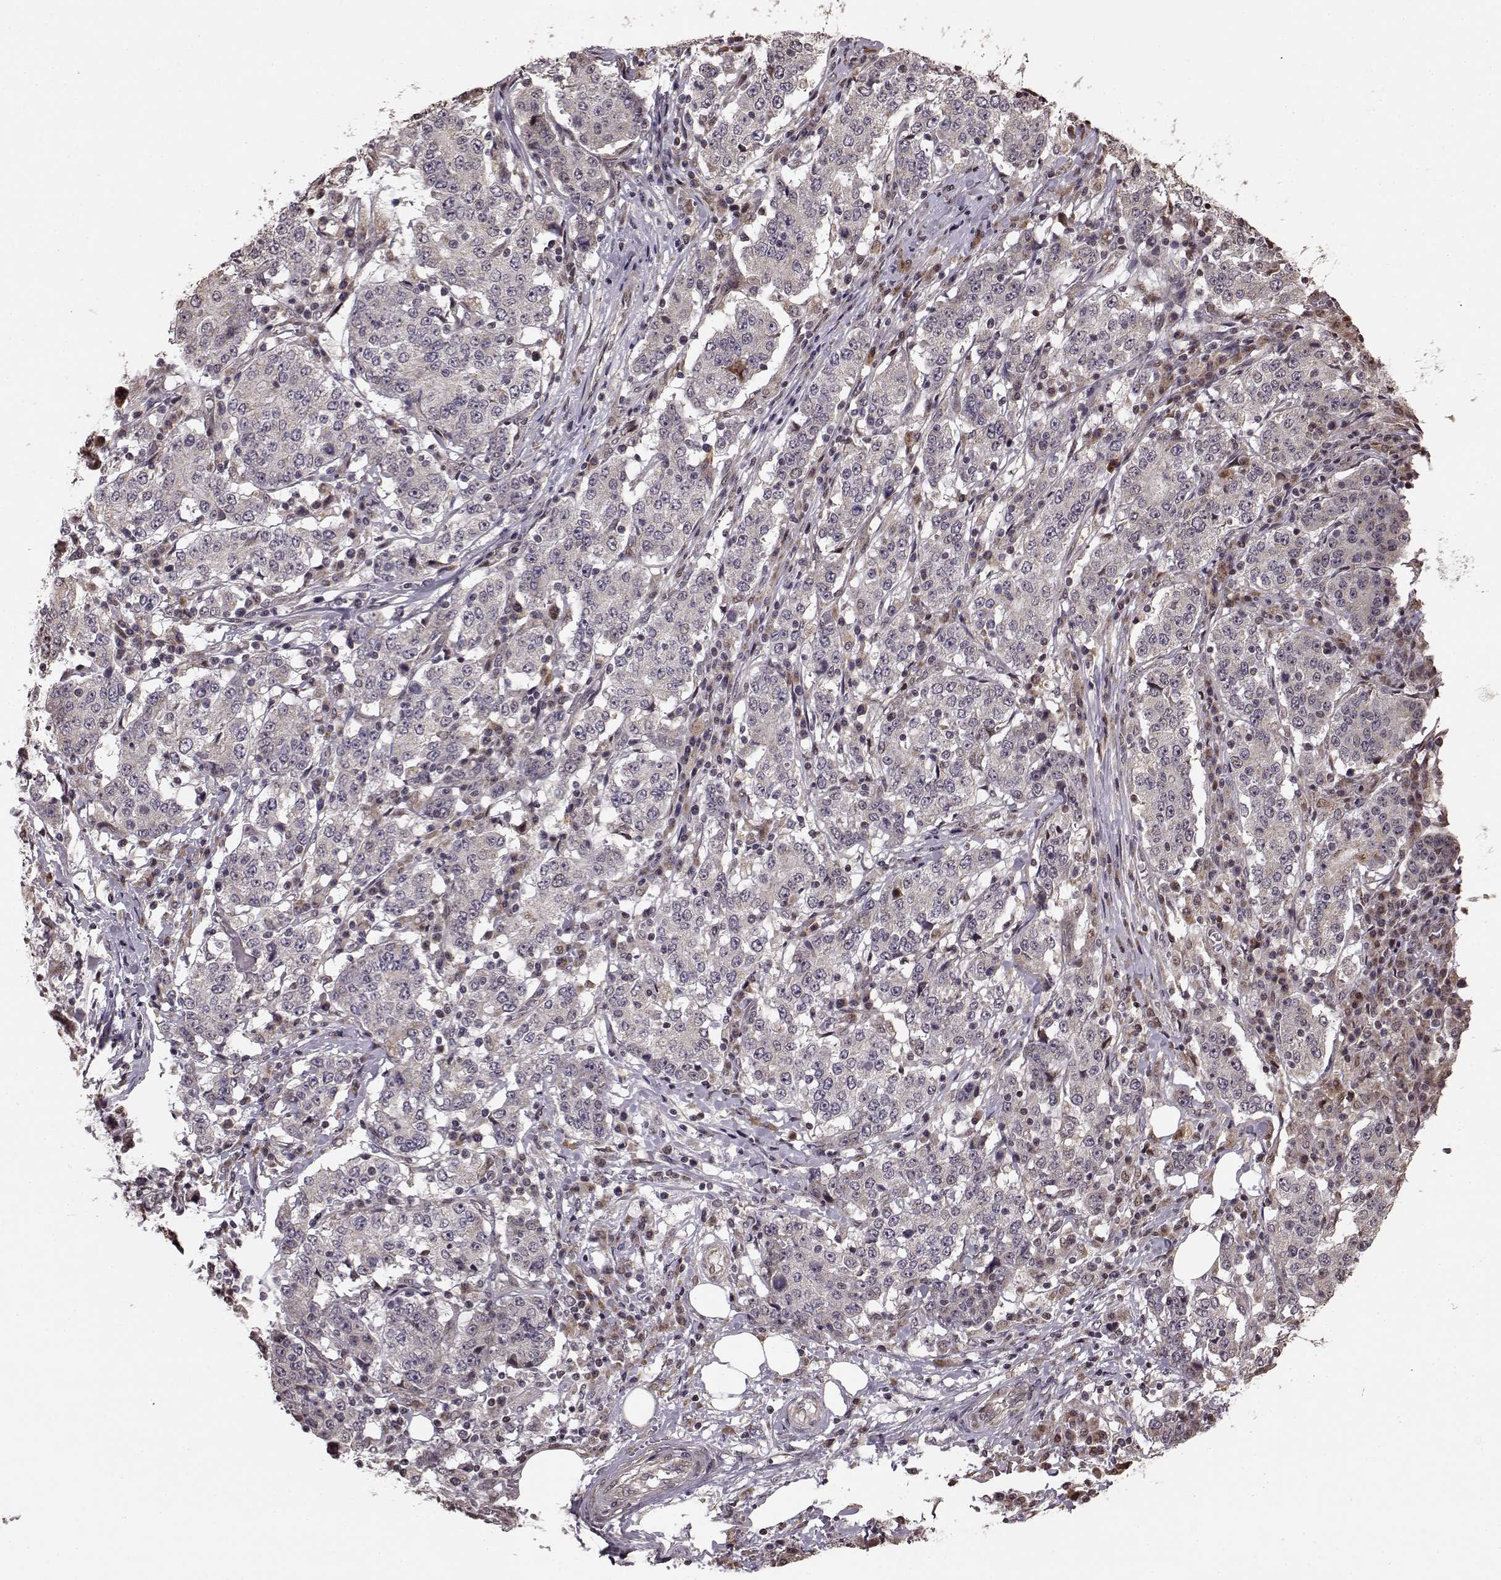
{"staining": {"intensity": "negative", "quantity": "none", "location": "none"}, "tissue": "stomach cancer", "cell_type": "Tumor cells", "image_type": "cancer", "snomed": [{"axis": "morphology", "description": "Adenocarcinoma, NOS"}, {"axis": "topography", "description": "Stomach"}], "caption": "Tumor cells are negative for protein expression in human stomach adenocarcinoma.", "gene": "BACH2", "patient": {"sex": "male", "age": 59}}